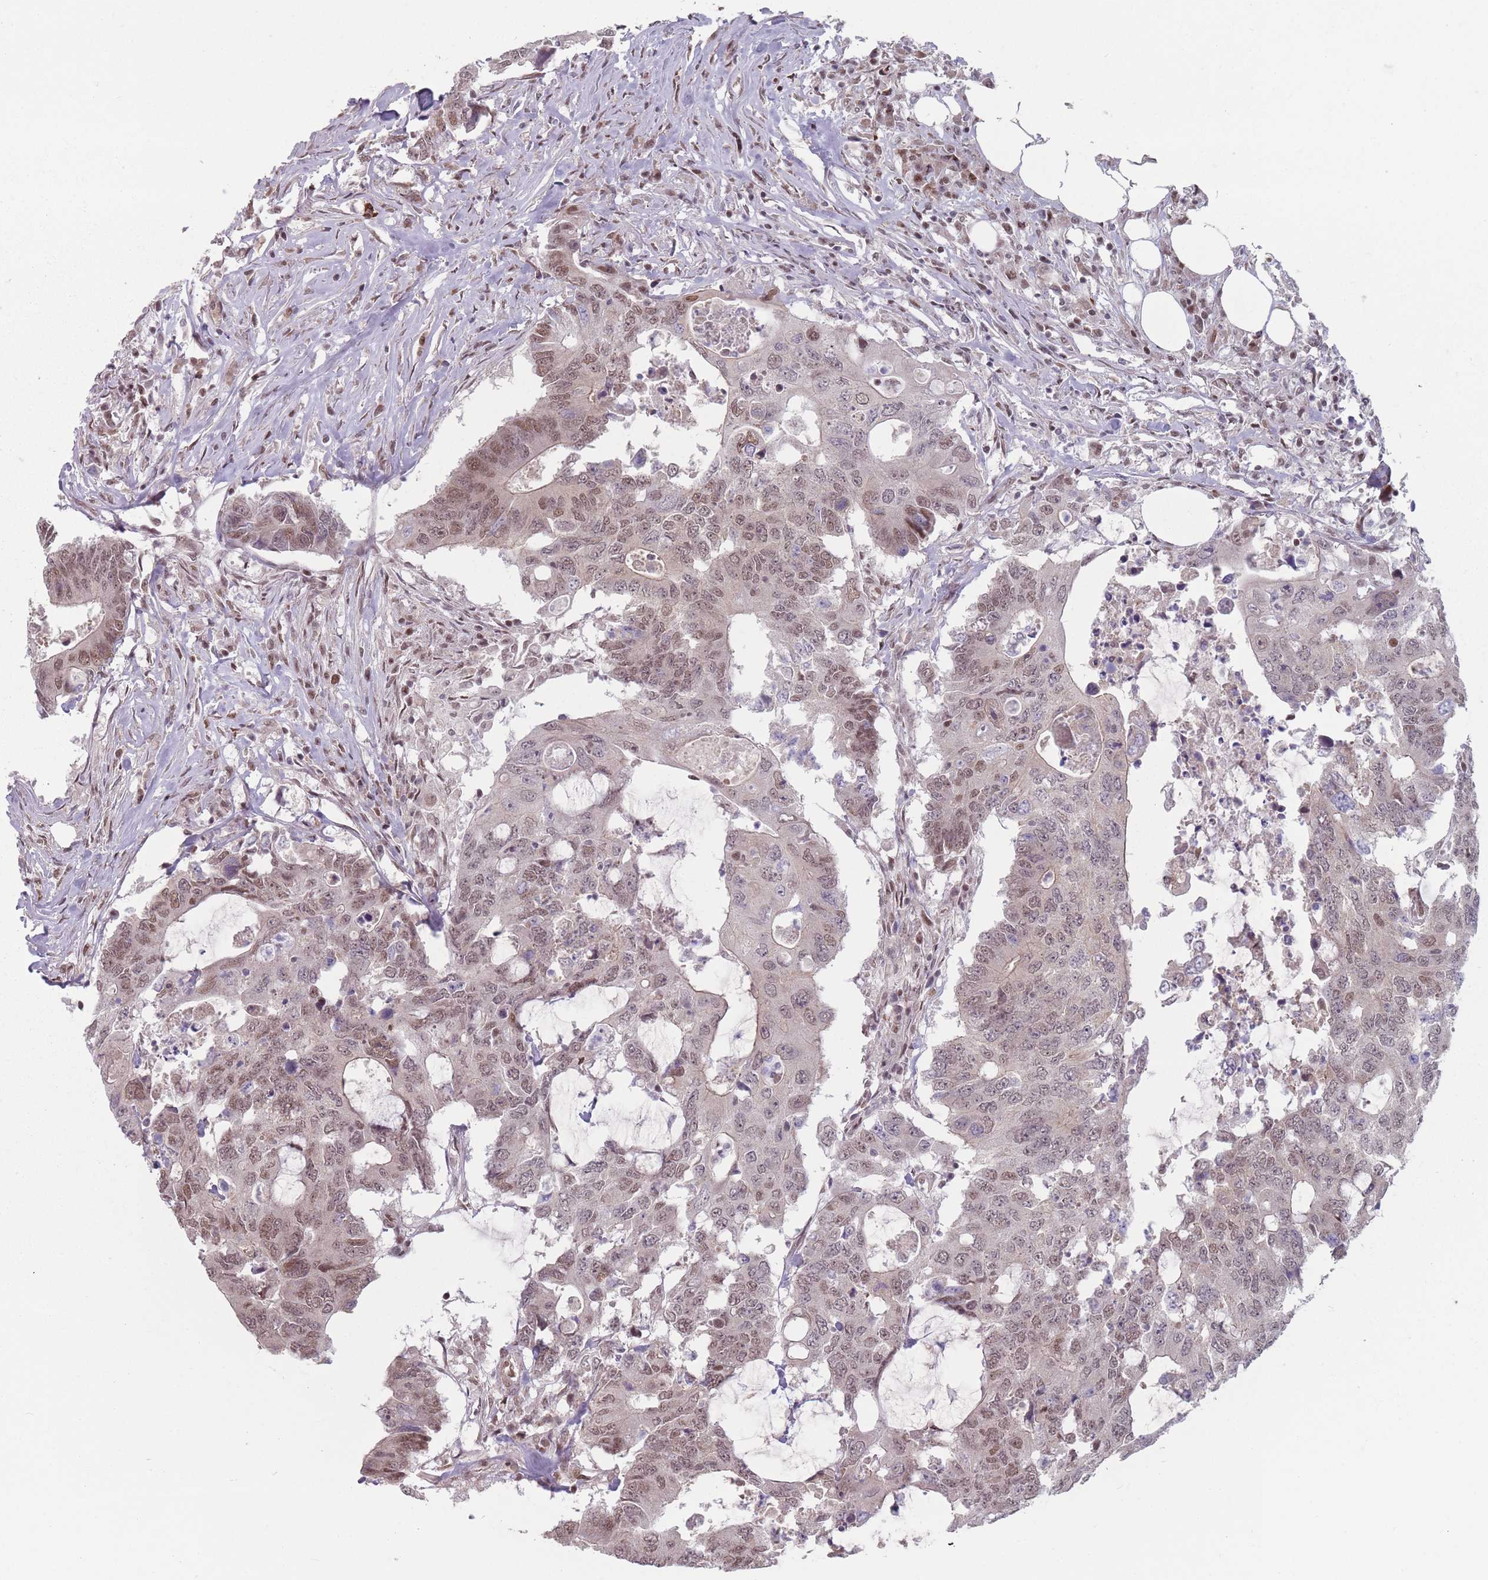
{"staining": {"intensity": "moderate", "quantity": ">75%", "location": "nuclear"}, "tissue": "colorectal cancer", "cell_type": "Tumor cells", "image_type": "cancer", "snomed": [{"axis": "morphology", "description": "Adenocarcinoma, NOS"}, {"axis": "topography", "description": "Colon"}], "caption": "Adenocarcinoma (colorectal) was stained to show a protein in brown. There is medium levels of moderate nuclear expression in about >75% of tumor cells.", "gene": "SH3BGRL2", "patient": {"sex": "male", "age": 71}}